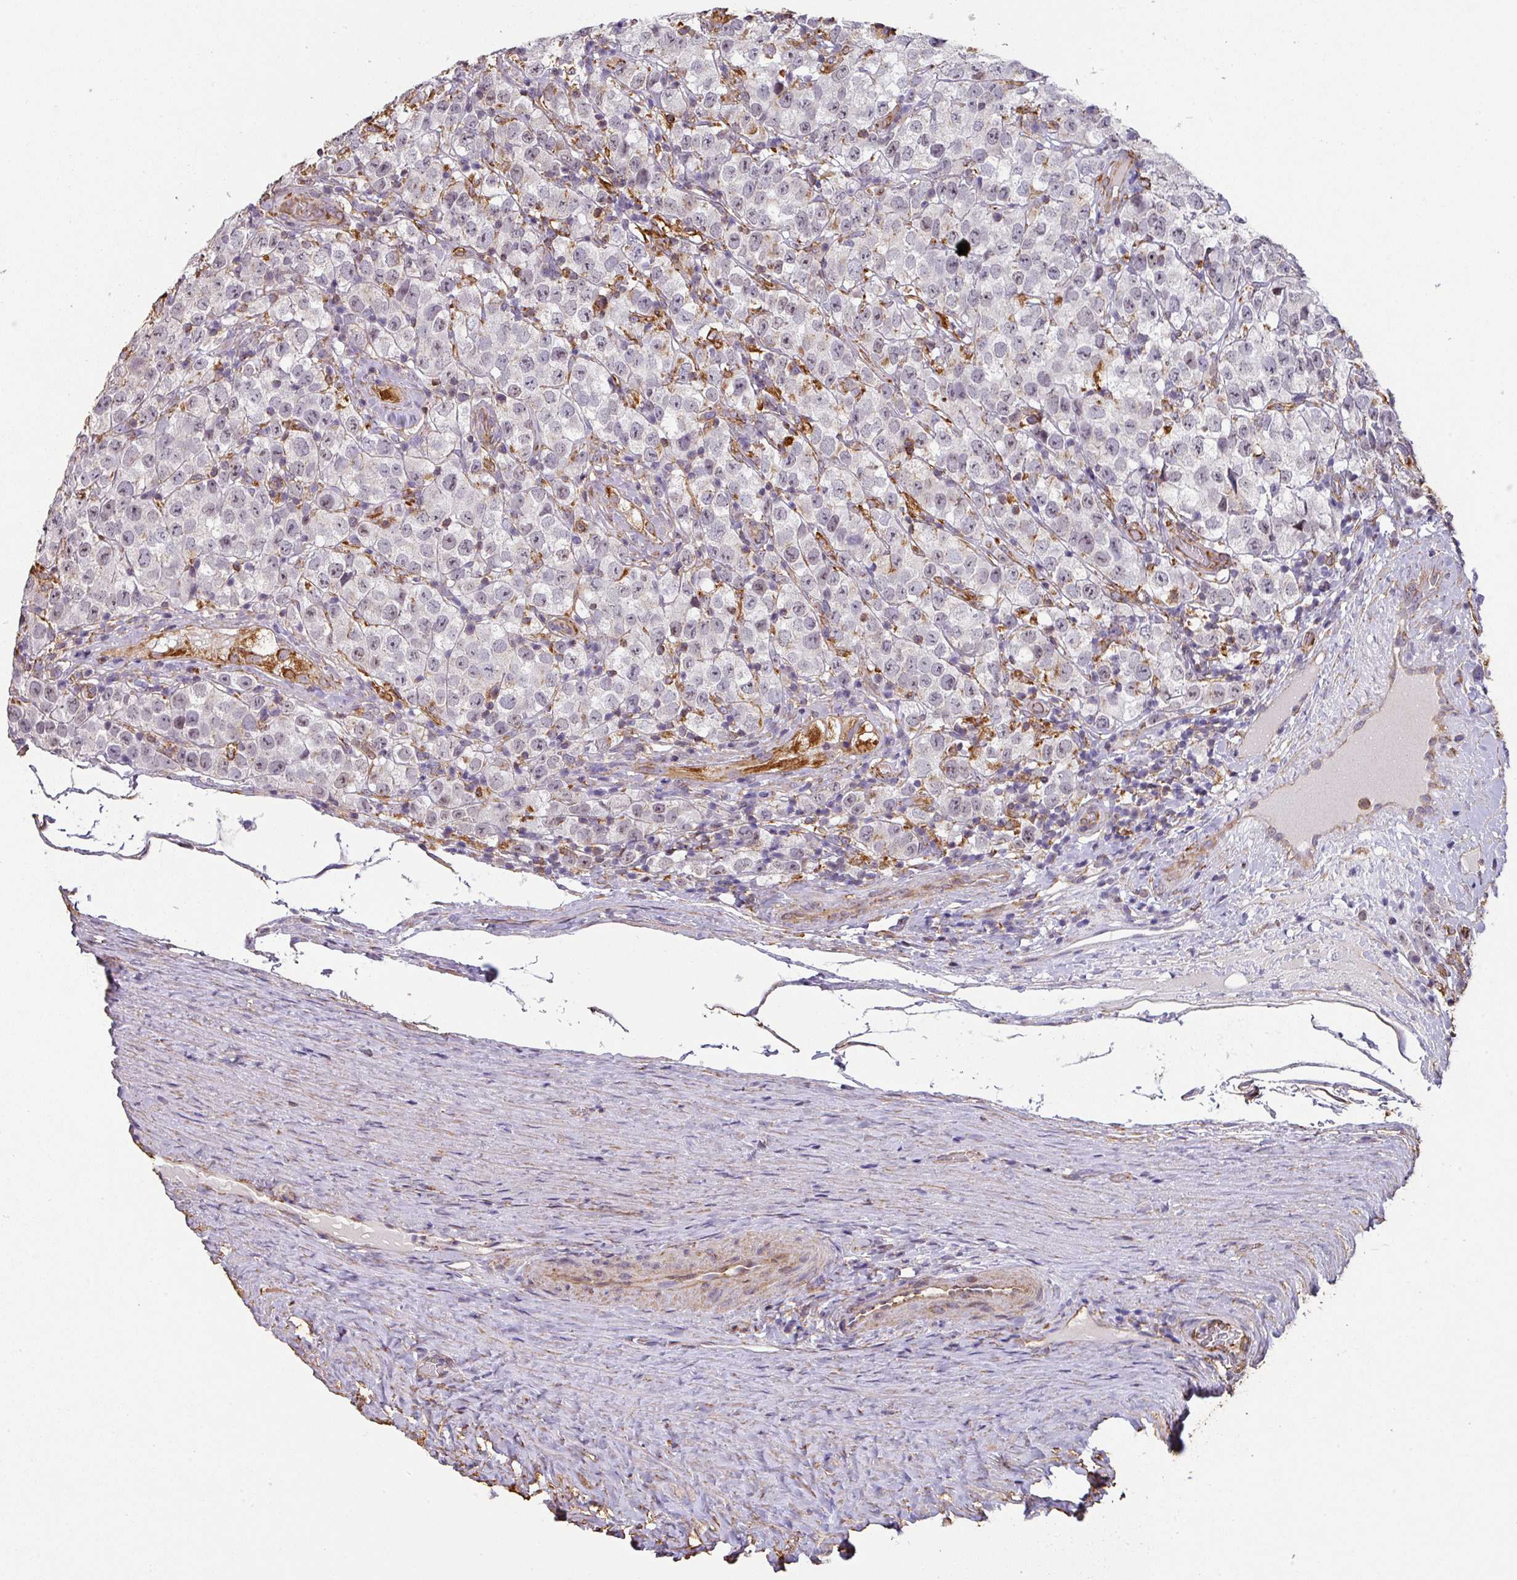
{"staining": {"intensity": "negative", "quantity": "none", "location": "none"}, "tissue": "testis cancer", "cell_type": "Tumor cells", "image_type": "cancer", "snomed": [{"axis": "morphology", "description": "Seminoma, NOS"}, {"axis": "morphology", "description": "Carcinoma, Embryonal, NOS"}, {"axis": "topography", "description": "Testis"}], "caption": "A micrograph of testis embryonal carcinoma stained for a protein displays no brown staining in tumor cells.", "gene": "ZNF280C", "patient": {"sex": "male", "age": 41}}